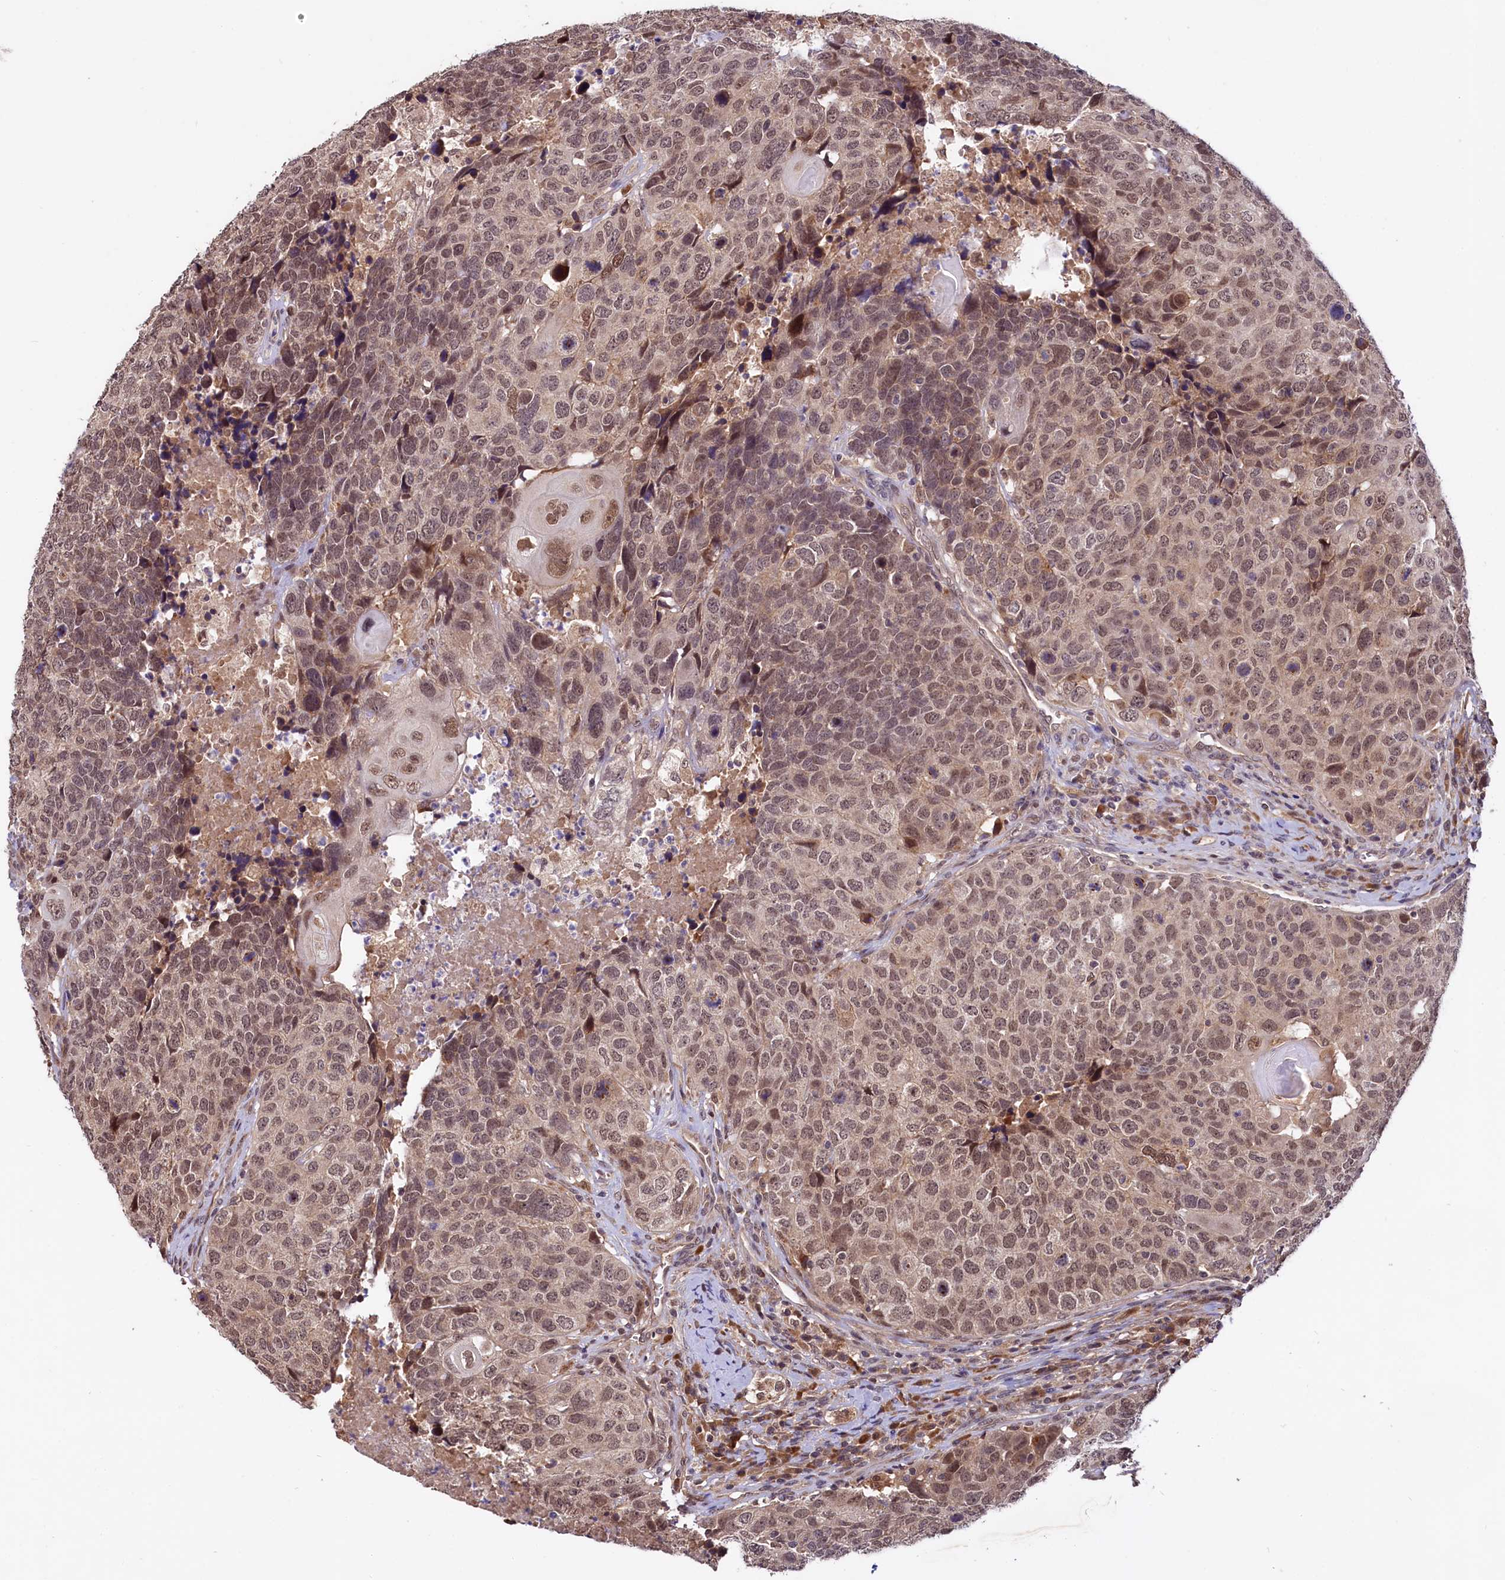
{"staining": {"intensity": "moderate", "quantity": ">75%", "location": "nuclear"}, "tissue": "head and neck cancer", "cell_type": "Tumor cells", "image_type": "cancer", "snomed": [{"axis": "morphology", "description": "Squamous cell carcinoma, NOS"}, {"axis": "topography", "description": "Head-Neck"}], "caption": "Brown immunohistochemical staining in human squamous cell carcinoma (head and neck) displays moderate nuclear positivity in about >75% of tumor cells.", "gene": "UBE3A", "patient": {"sex": "male", "age": 66}}